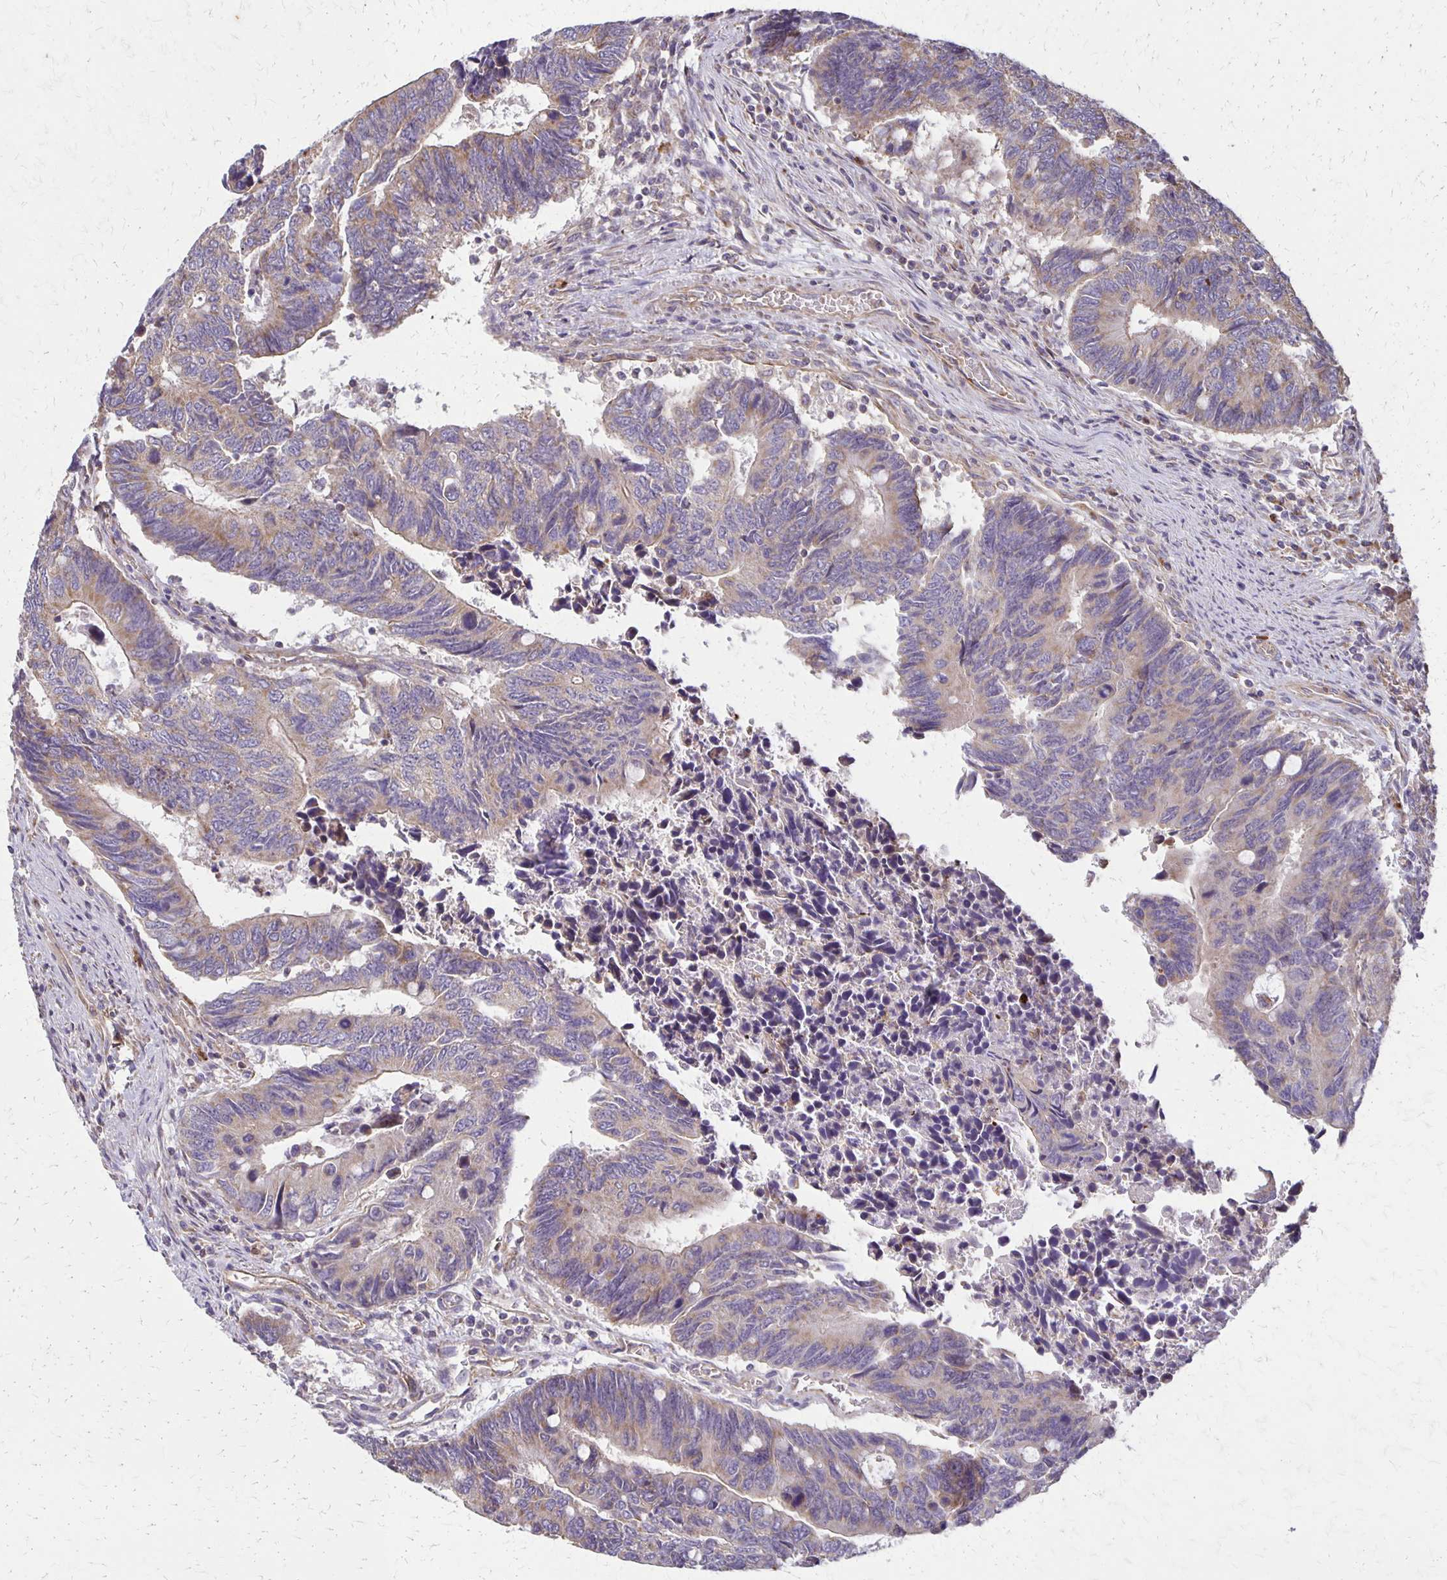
{"staining": {"intensity": "weak", "quantity": "25%-75%", "location": "cytoplasmic/membranous"}, "tissue": "colorectal cancer", "cell_type": "Tumor cells", "image_type": "cancer", "snomed": [{"axis": "morphology", "description": "Adenocarcinoma, NOS"}, {"axis": "topography", "description": "Colon"}], "caption": "IHC staining of colorectal adenocarcinoma, which demonstrates low levels of weak cytoplasmic/membranous positivity in approximately 25%-75% of tumor cells indicating weak cytoplasmic/membranous protein staining. The staining was performed using DAB (3,3'-diaminobenzidine) (brown) for protein detection and nuclei were counterstained in hematoxylin (blue).", "gene": "EIF4EBP2", "patient": {"sex": "male", "age": 87}}